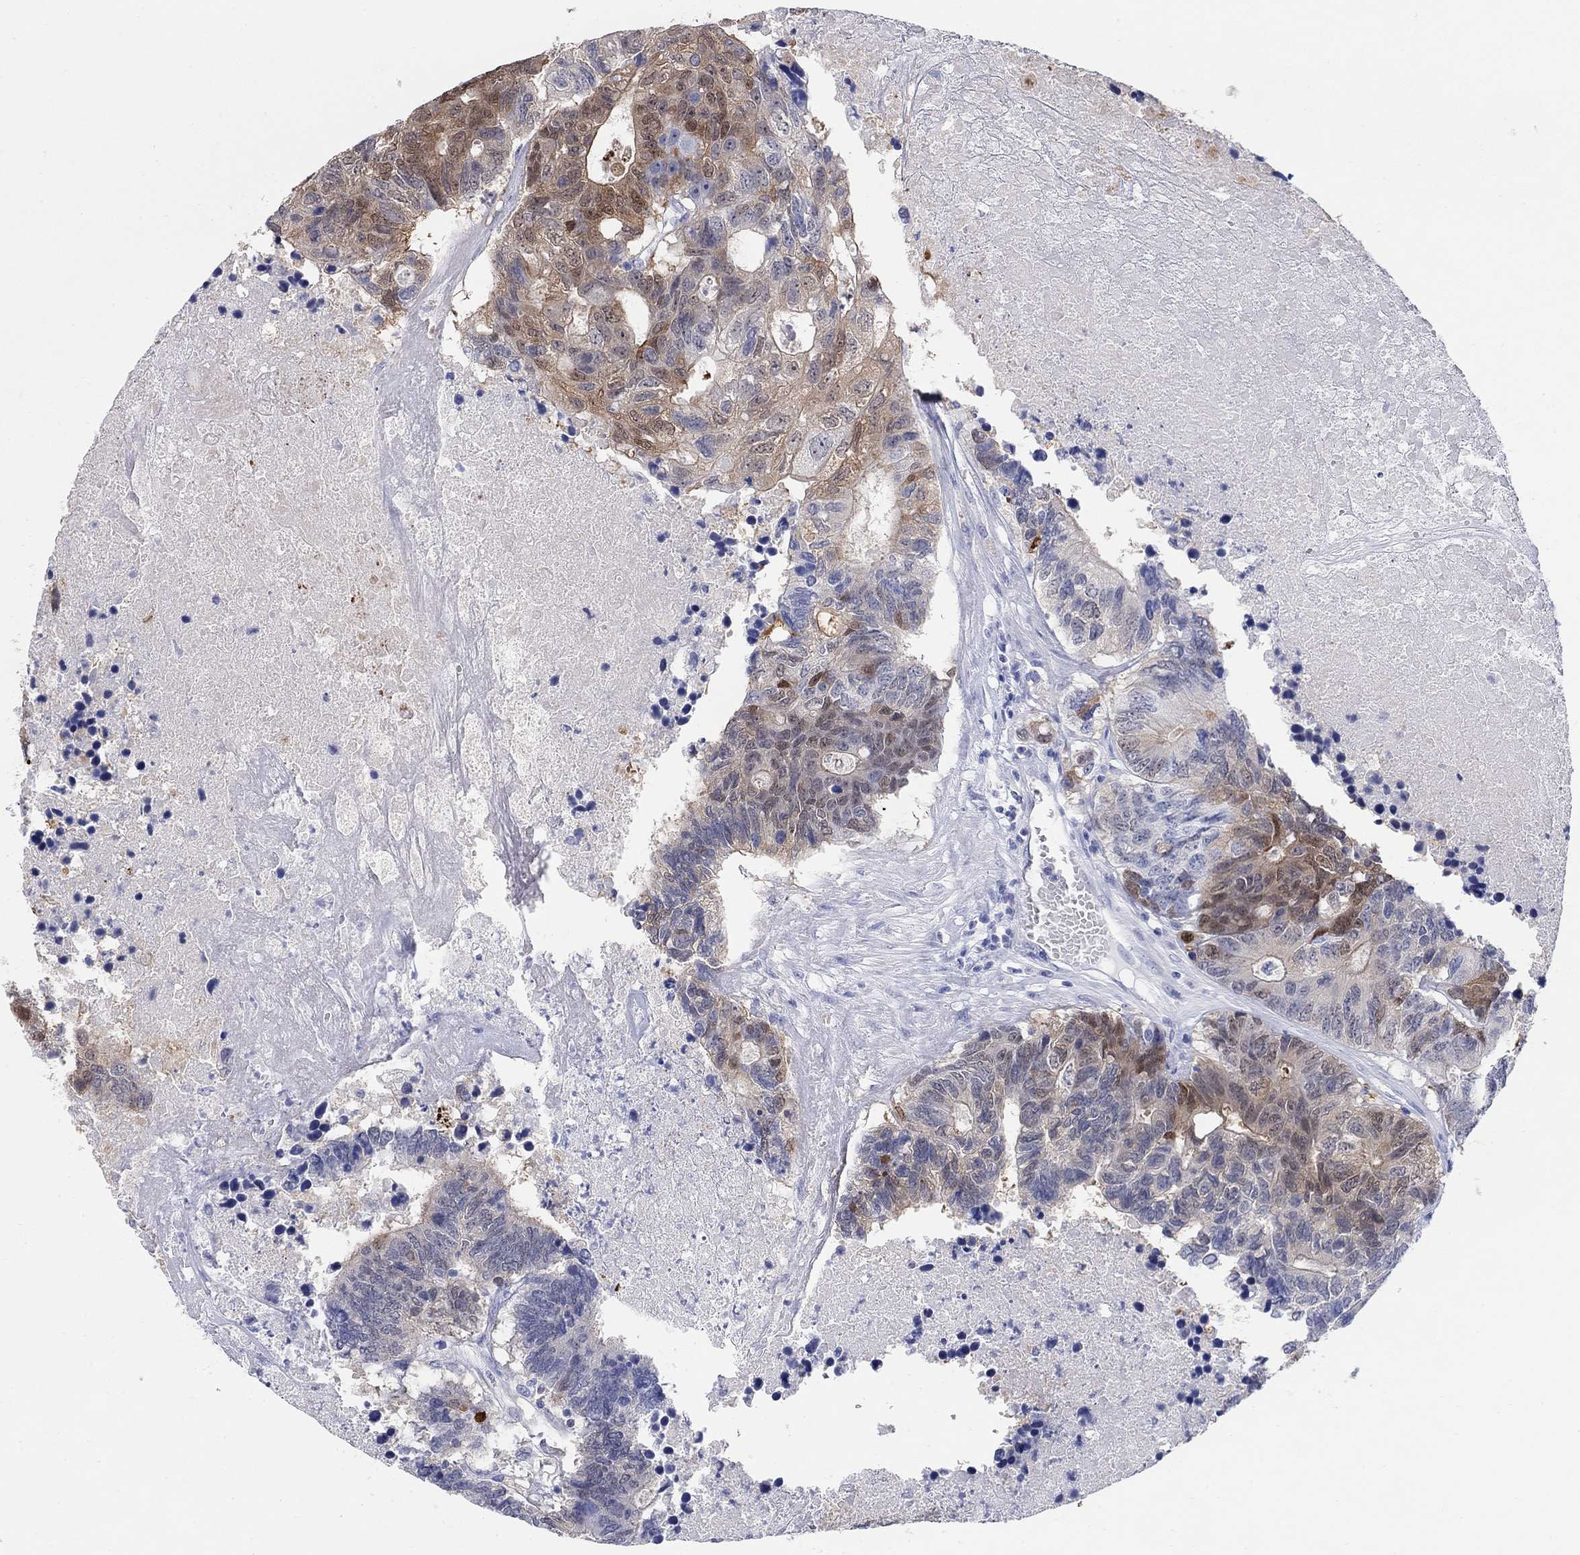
{"staining": {"intensity": "moderate", "quantity": "<25%", "location": "cytoplasmic/membranous"}, "tissue": "colorectal cancer", "cell_type": "Tumor cells", "image_type": "cancer", "snomed": [{"axis": "morphology", "description": "Adenocarcinoma, NOS"}, {"axis": "topography", "description": "Colon"}], "caption": "The micrograph reveals a brown stain indicating the presence of a protein in the cytoplasmic/membranous of tumor cells in adenocarcinoma (colorectal).", "gene": "AKR1C2", "patient": {"sex": "female", "age": 48}}